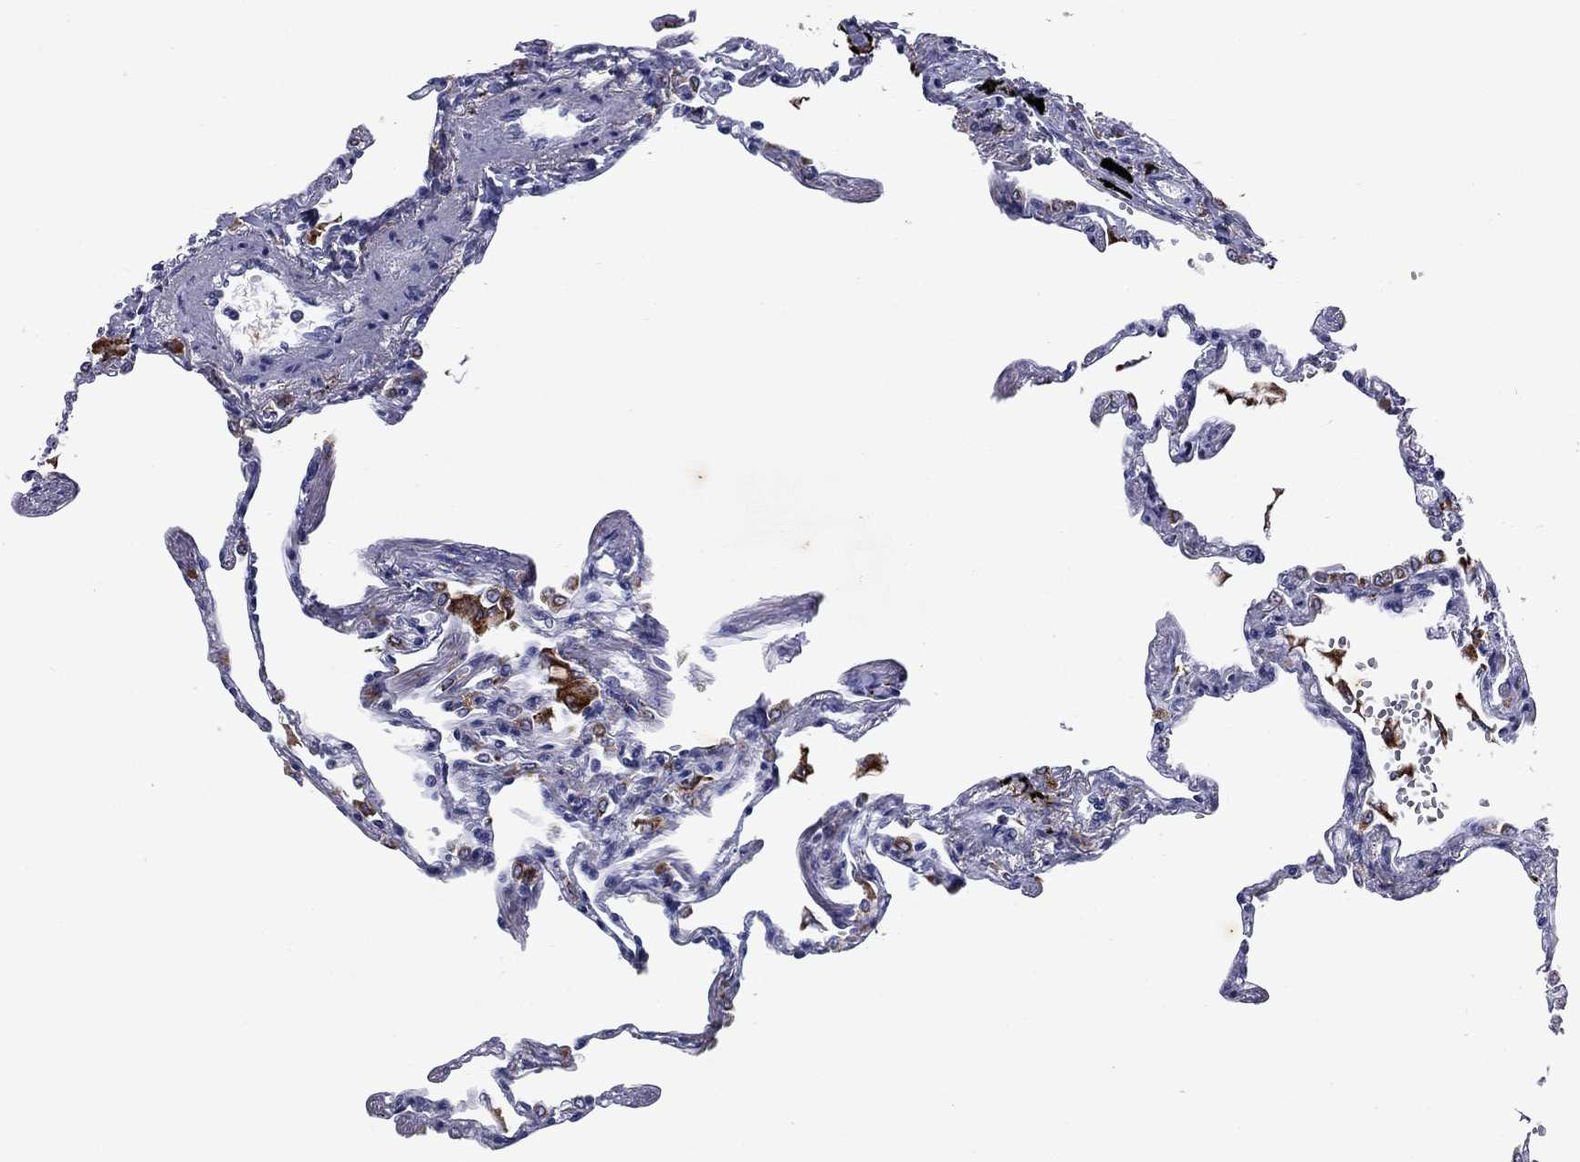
{"staining": {"intensity": "negative", "quantity": "none", "location": "none"}, "tissue": "lung", "cell_type": "Alveolar cells", "image_type": "normal", "snomed": [{"axis": "morphology", "description": "Normal tissue, NOS"}, {"axis": "topography", "description": "Lung"}], "caption": "IHC of normal human lung displays no positivity in alveolar cells.", "gene": "MADCAM1", "patient": {"sex": "male", "age": 78}}